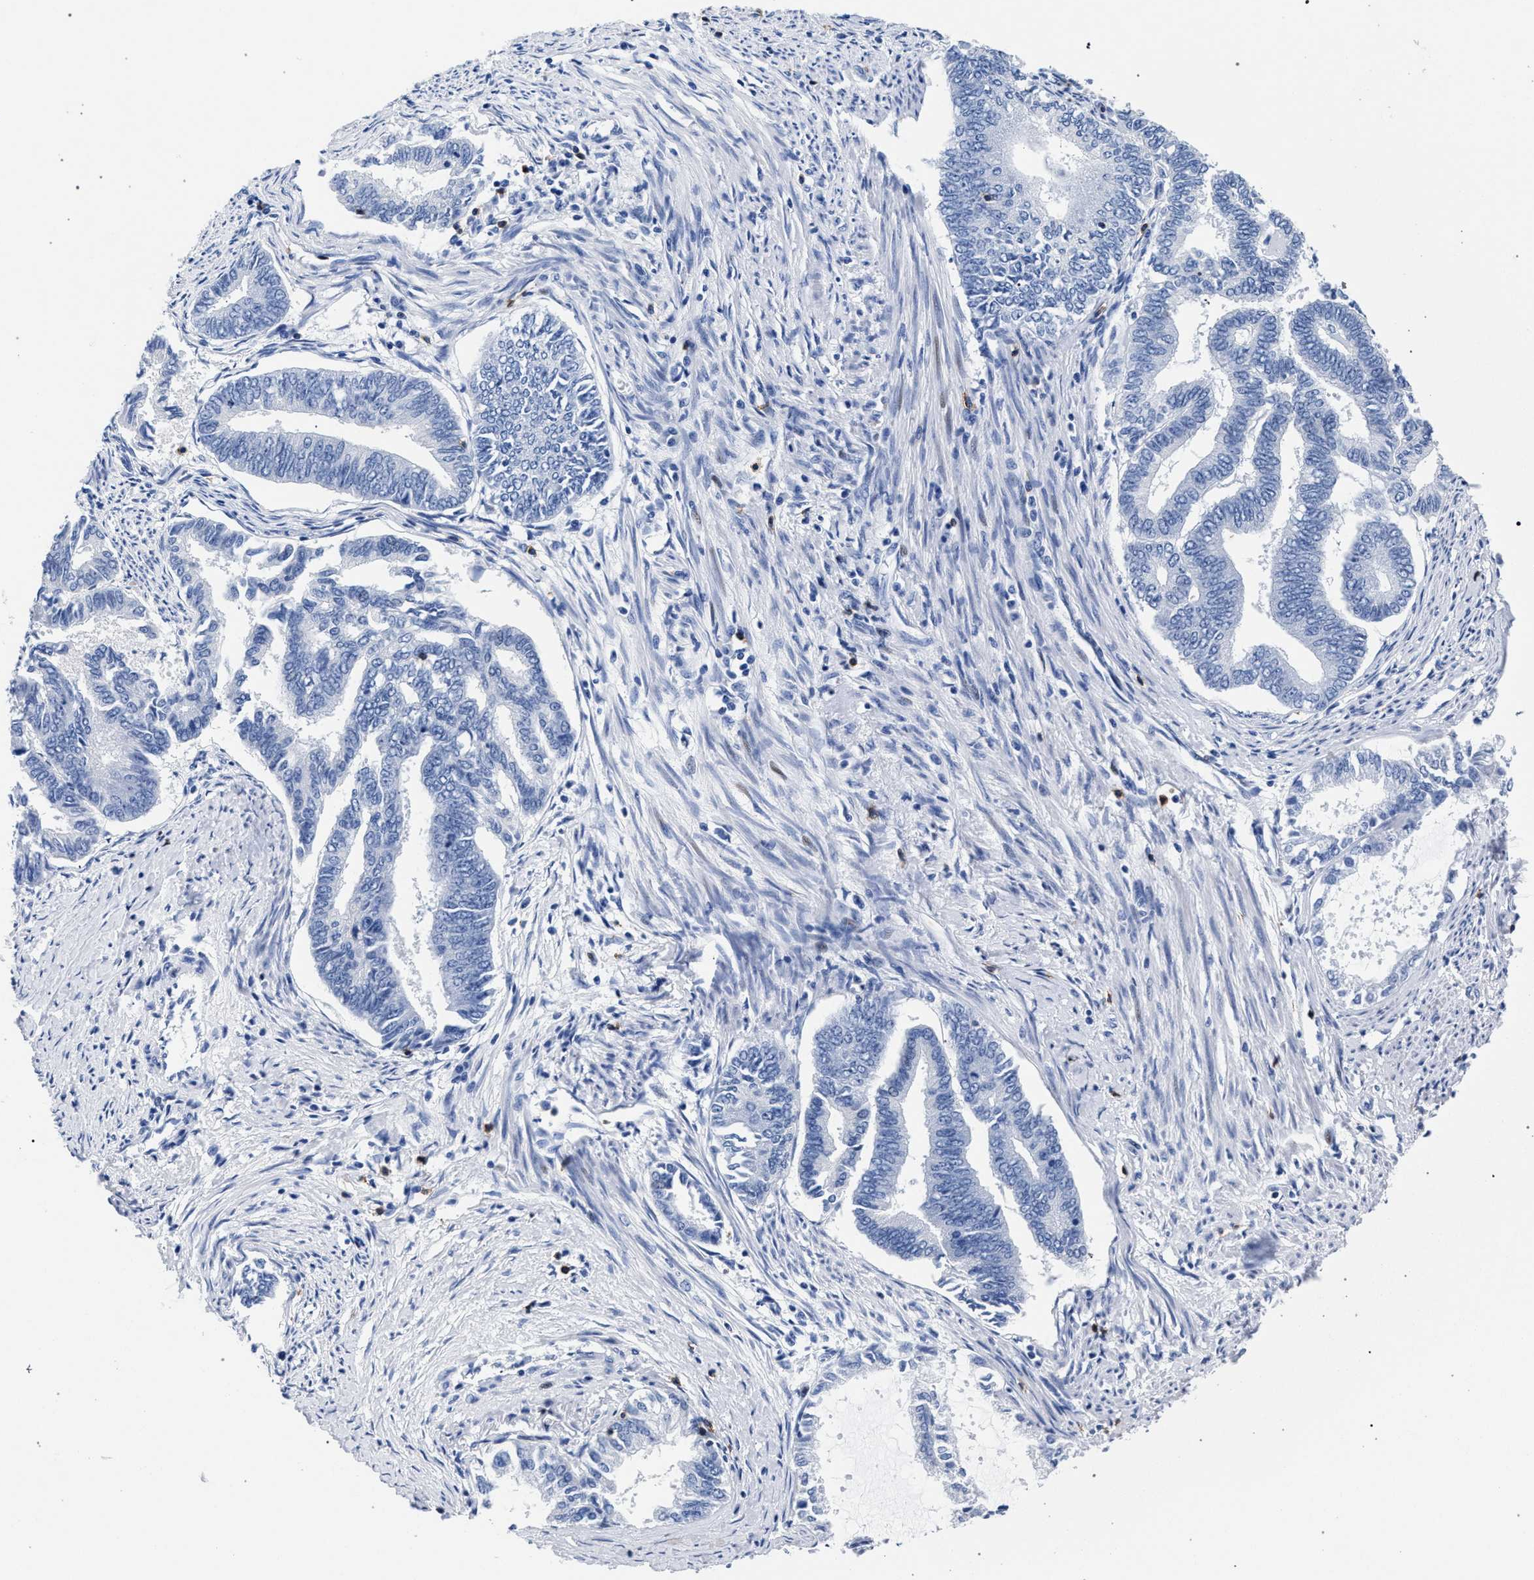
{"staining": {"intensity": "negative", "quantity": "none", "location": "none"}, "tissue": "endometrial cancer", "cell_type": "Tumor cells", "image_type": "cancer", "snomed": [{"axis": "morphology", "description": "Adenocarcinoma, NOS"}, {"axis": "topography", "description": "Endometrium"}], "caption": "Immunohistochemical staining of endometrial cancer reveals no significant expression in tumor cells.", "gene": "KLRK1", "patient": {"sex": "female", "age": 86}}